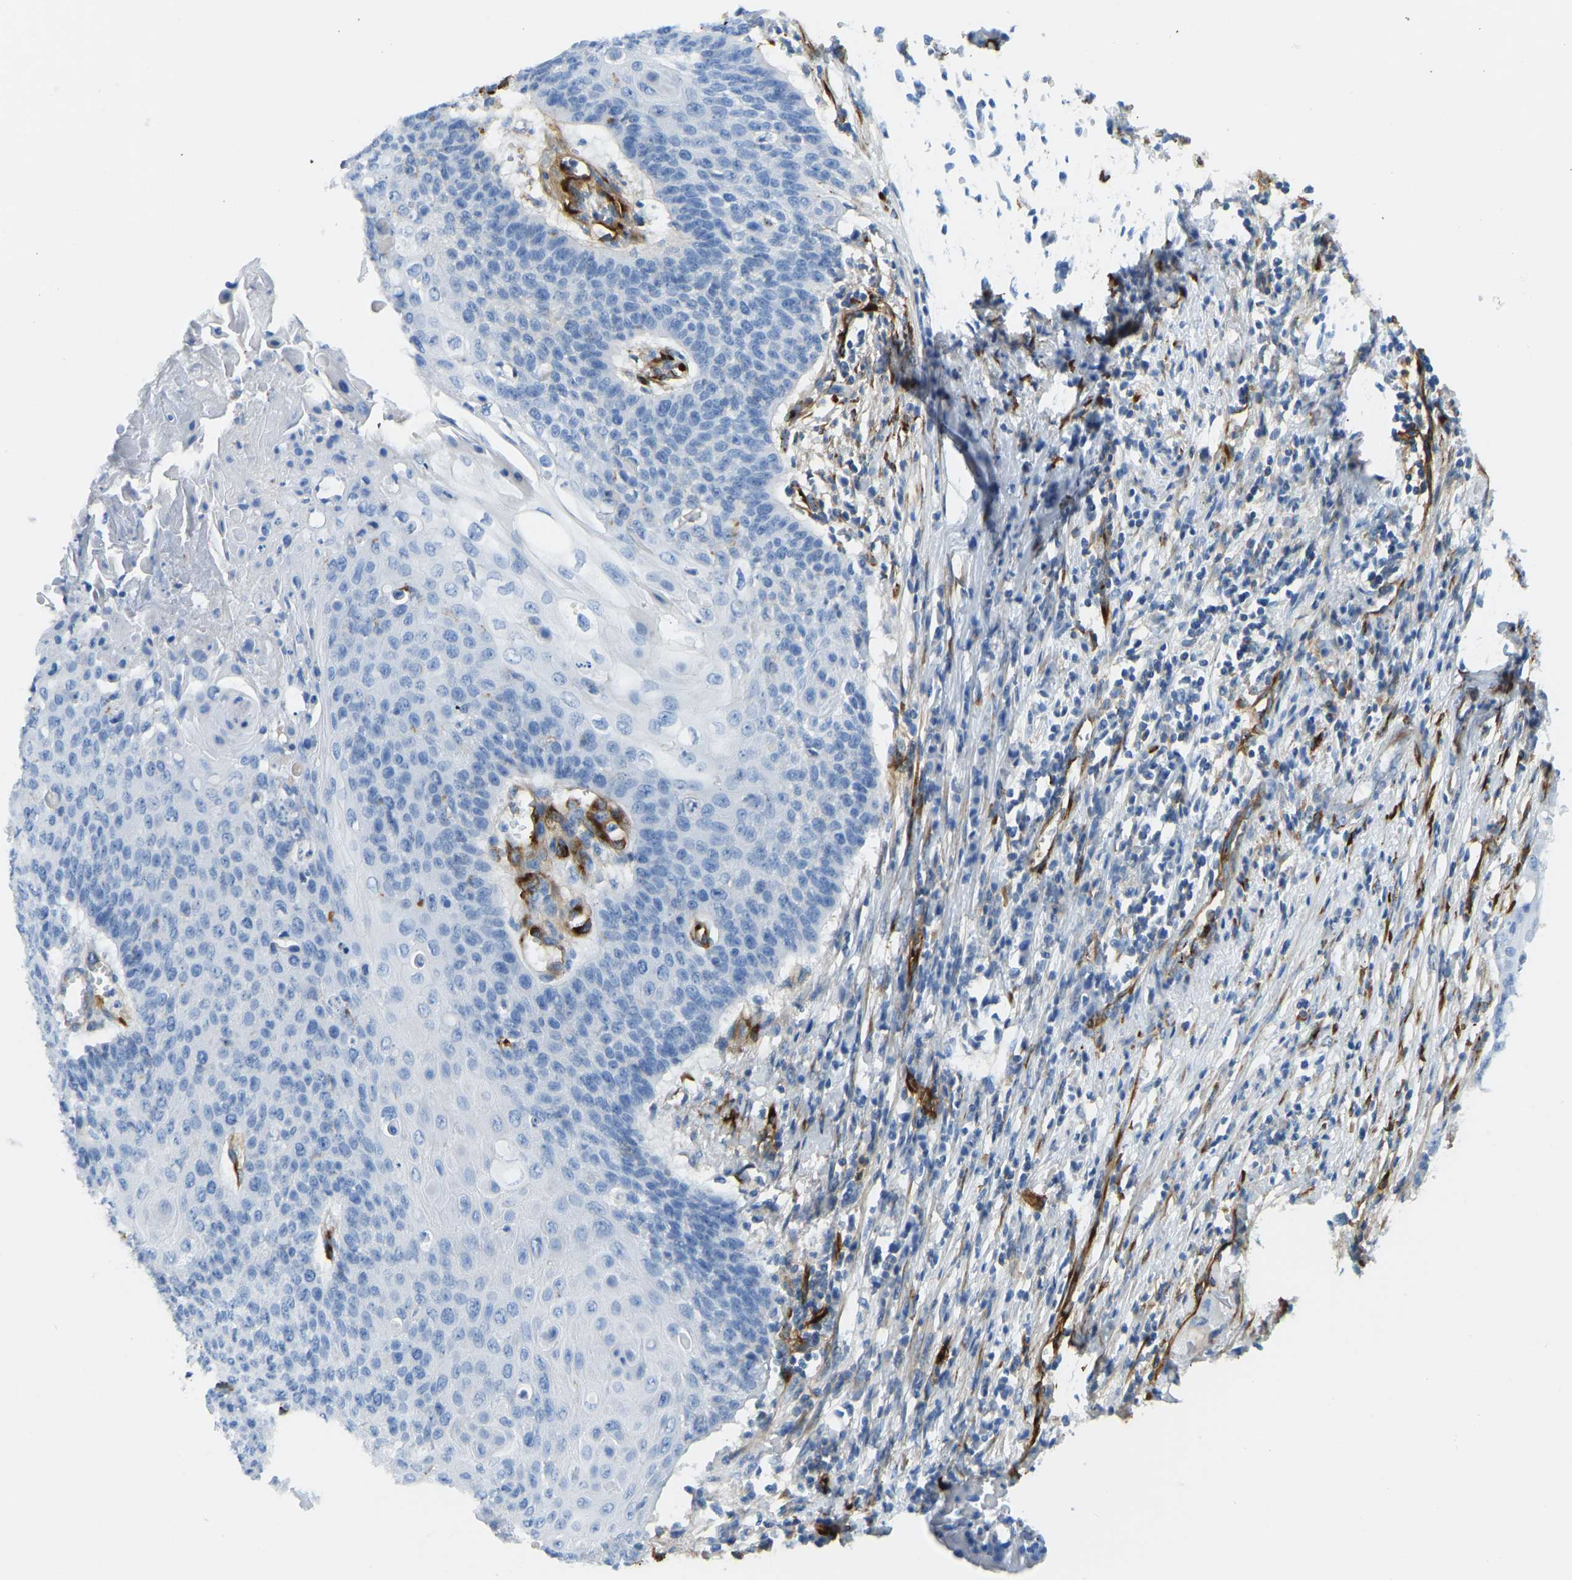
{"staining": {"intensity": "negative", "quantity": "none", "location": "none"}, "tissue": "cervical cancer", "cell_type": "Tumor cells", "image_type": "cancer", "snomed": [{"axis": "morphology", "description": "Squamous cell carcinoma, NOS"}, {"axis": "topography", "description": "Cervix"}], "caption": "Cervical squamous cell carcinoma was stained to show a protein in brown. There is no significant staining in tumor cells.", "gene": "COL15A1", "patient": {"sex": "female", "age": 39}}